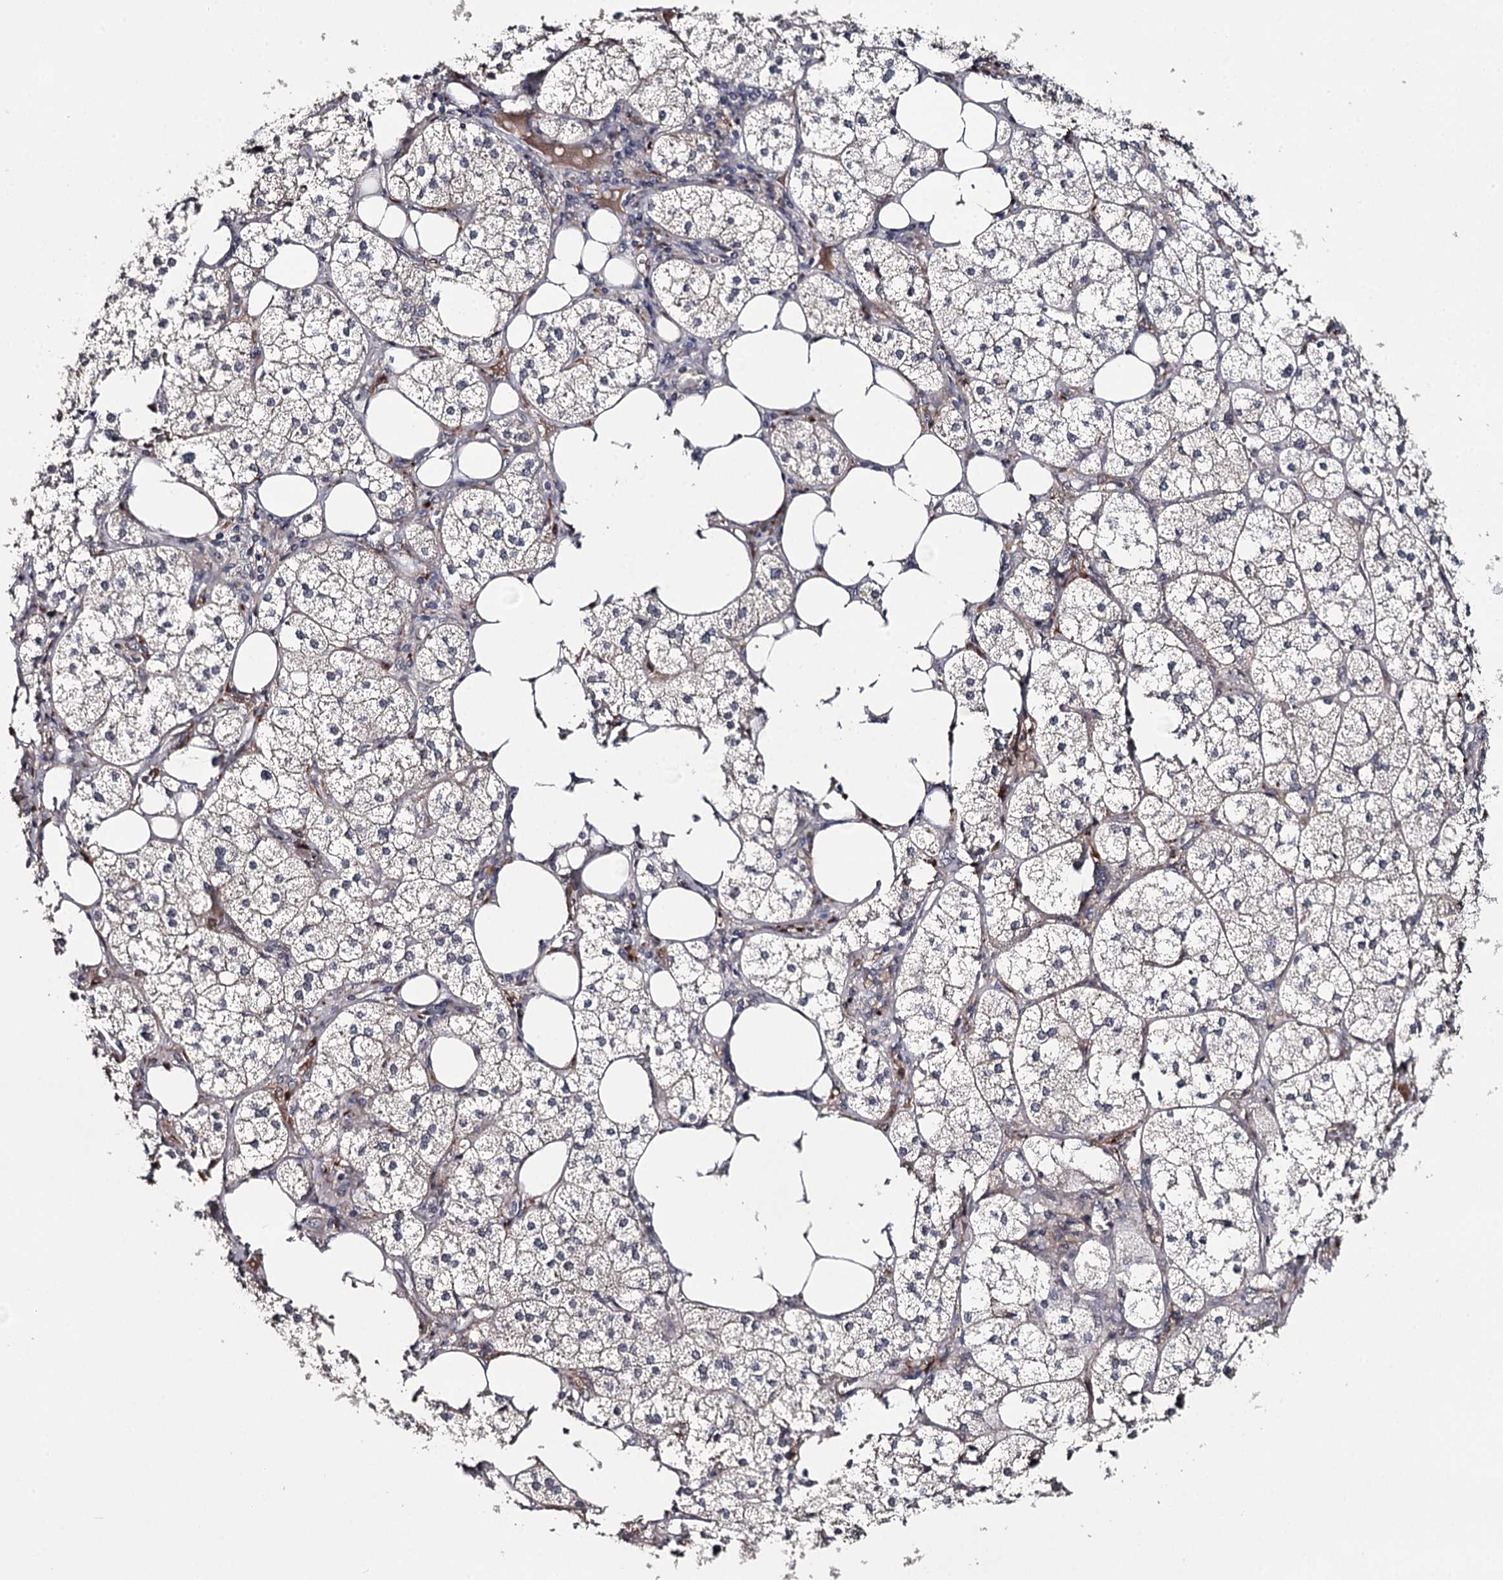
{"staining": {"intensity": "moderate", "quantity": "<25%", "location": "cytoplasmic/membranous"}, "tissue": "adrenal gland", "cell_type": "Glandular cells", "image_type": "normal", "snomed": [{"axis": "morphology", "description": "Normal tissue, NOS"}, {"axis": "topography", "description": "Adrenal gland"}], "caption": "Glandular cells display low levels of moderate cytoplasmic/membranous staining in approximately <25% of cells in unremarkable human adrenal gland. (DAB (3,3'-diaminobenzidine) IHC, brown staining for protein, blue staining for nuclei).", "gene": "CWF19L2", "patient": {"sex": "female", "age": 61}}